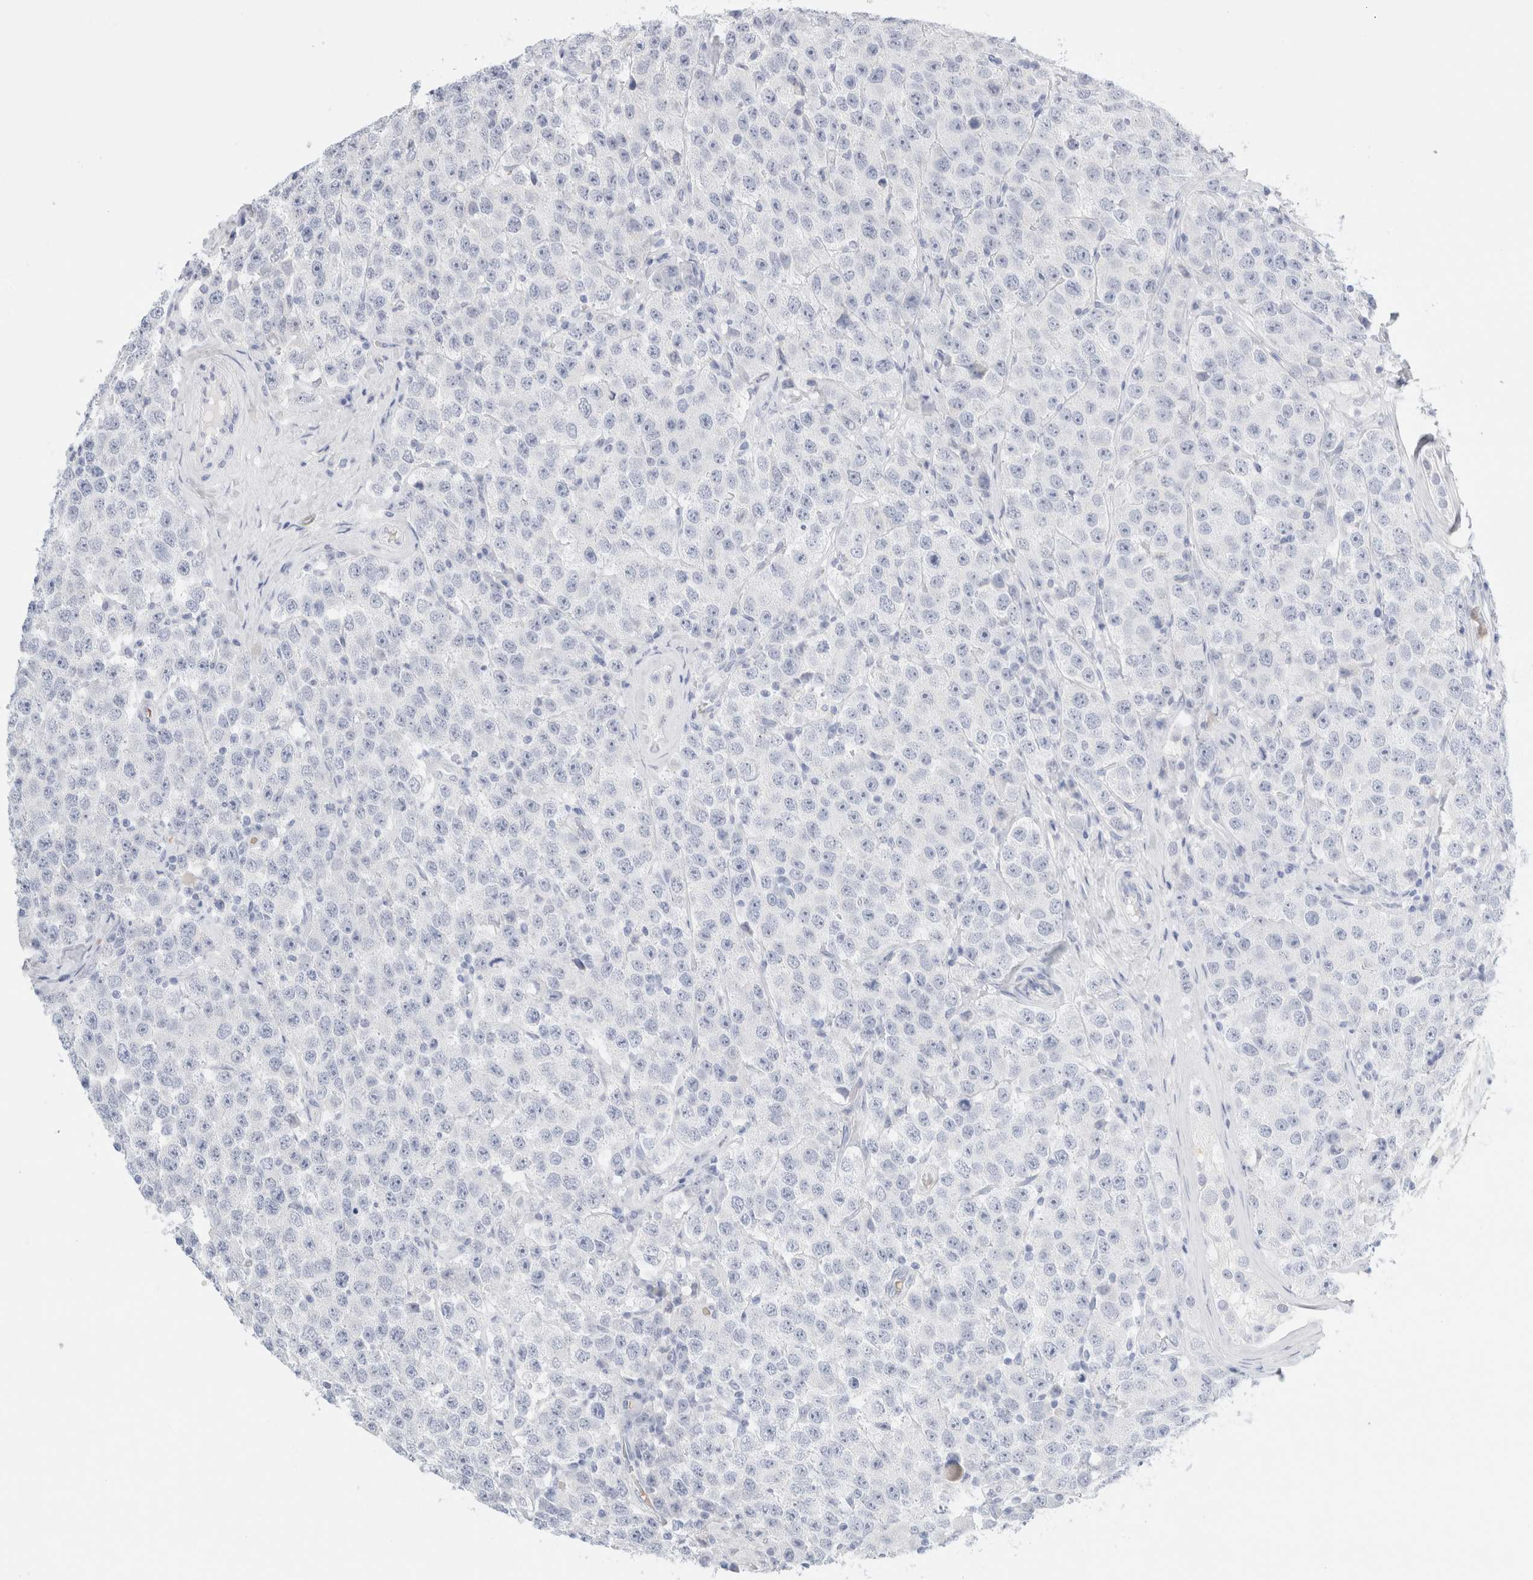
{"staining": {"intensity": "negative", "quantity": "none", "location": "none"}, "tissue": "testis cancer", "cell_type": "Tumor cells", "image_type": "cancer", "snomed": [{"axis": "morphology", "description": "Seminoma, NOS"}, {"axis": "morphology", "description": "Carcinoma, Embryonal, NOS"}, {"axis": "topography", "description": "Testis"}], "caption": "Immunohistochemical staining of human testis embryonal carcinoma shows no significant positivity in tumor cells.", "gene": "ARG1", "patient": {"sex": "male", "age": 28}}